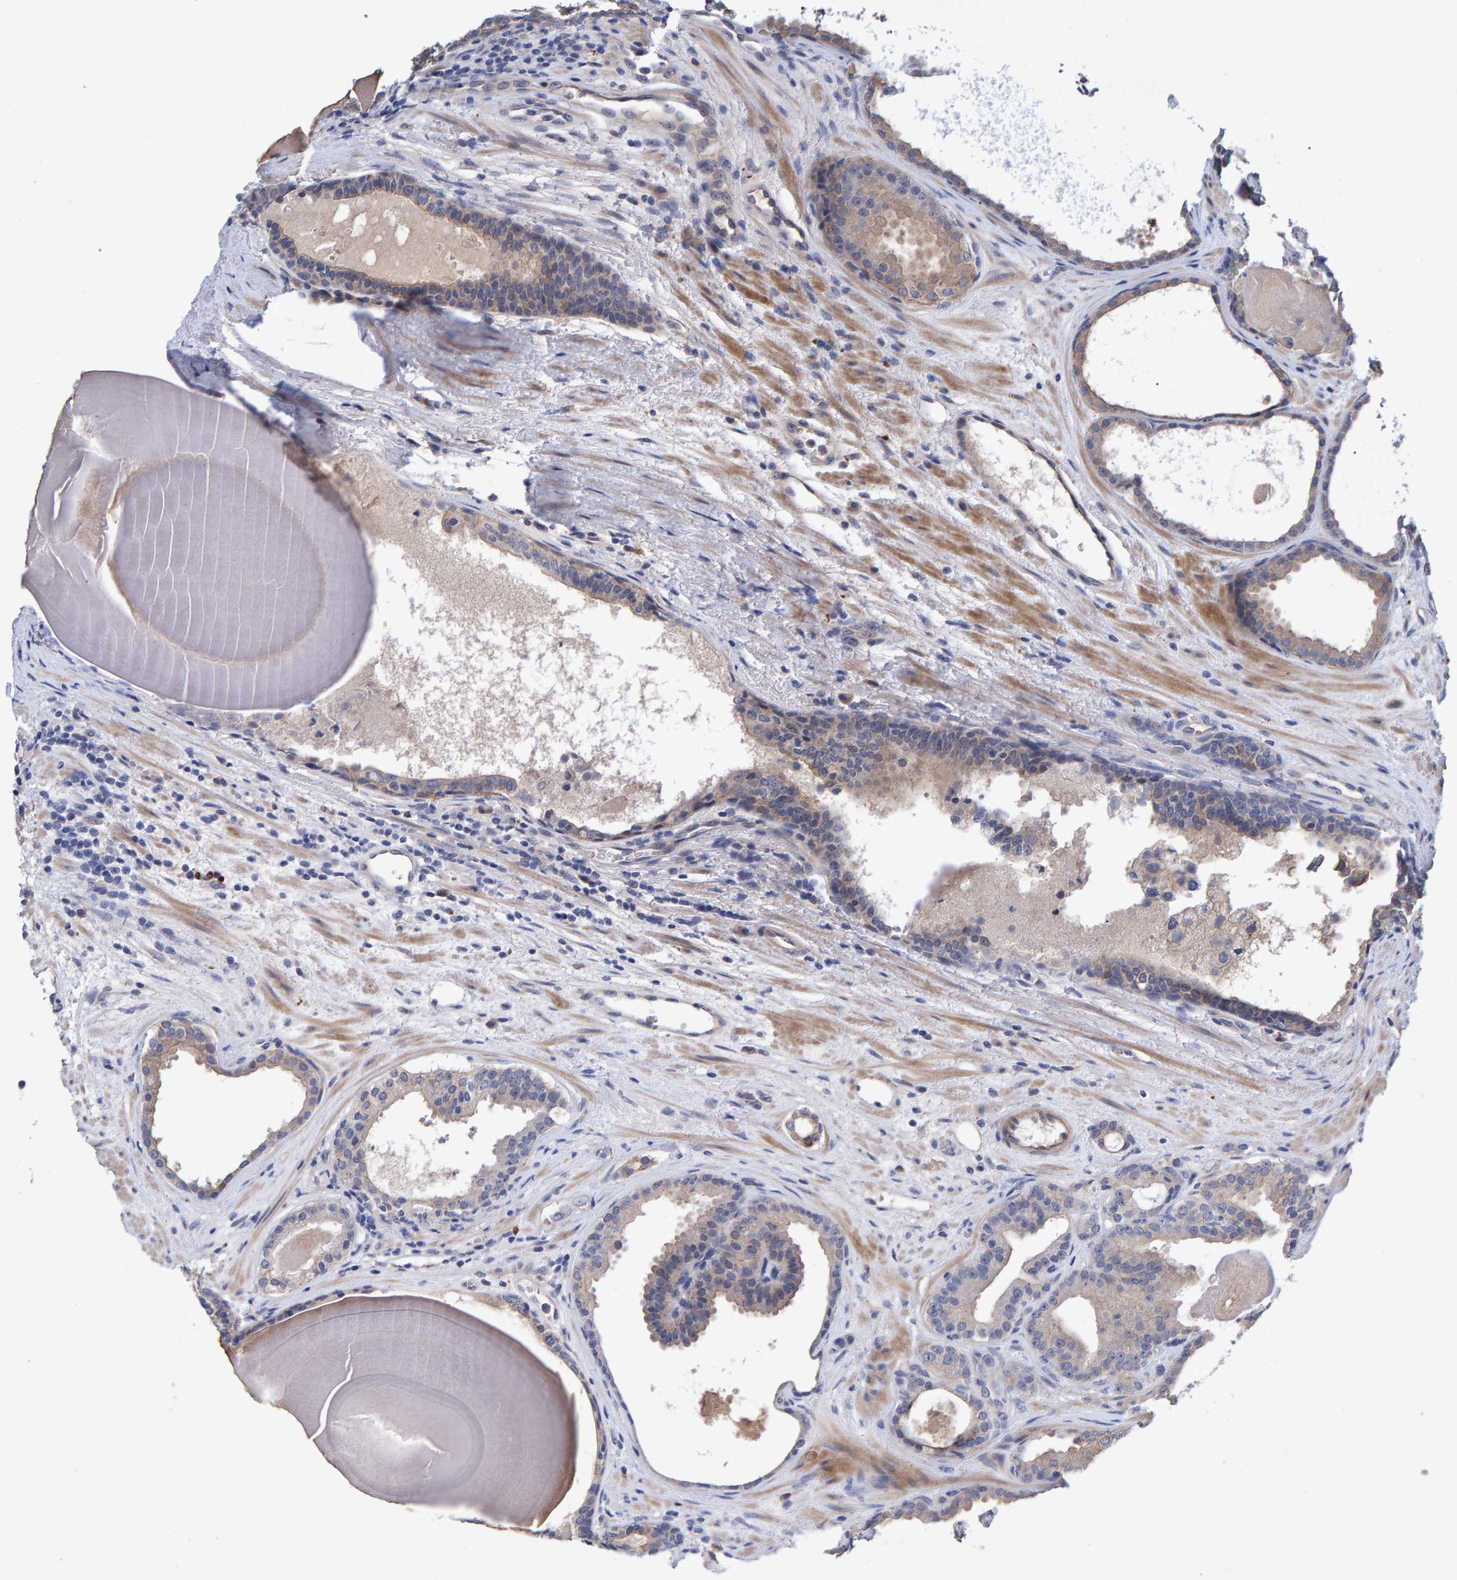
{"staining": {"intensity": "weak", "quantity": "<25%", "location": "cytoplasmic/membranous"}, "tissue": "prostate cancer", "cell_type": "Tumor cells", "image_type": "cancer", "snomed": [{"axis": "morphology", "description": "Adenocarcinoma, High grade"}, {"axis": "topography", "description": "Prostate"}], "caption": "Immunohistochemistry (IHC) micrograph of neoplastic tissue: human prostate high-grade adenocarcinoma stained with DAB demonstrates no significant protein expression in tumor cells.", "gene": "EFR3A", "patient": {"sex": "male", "age": 60}}